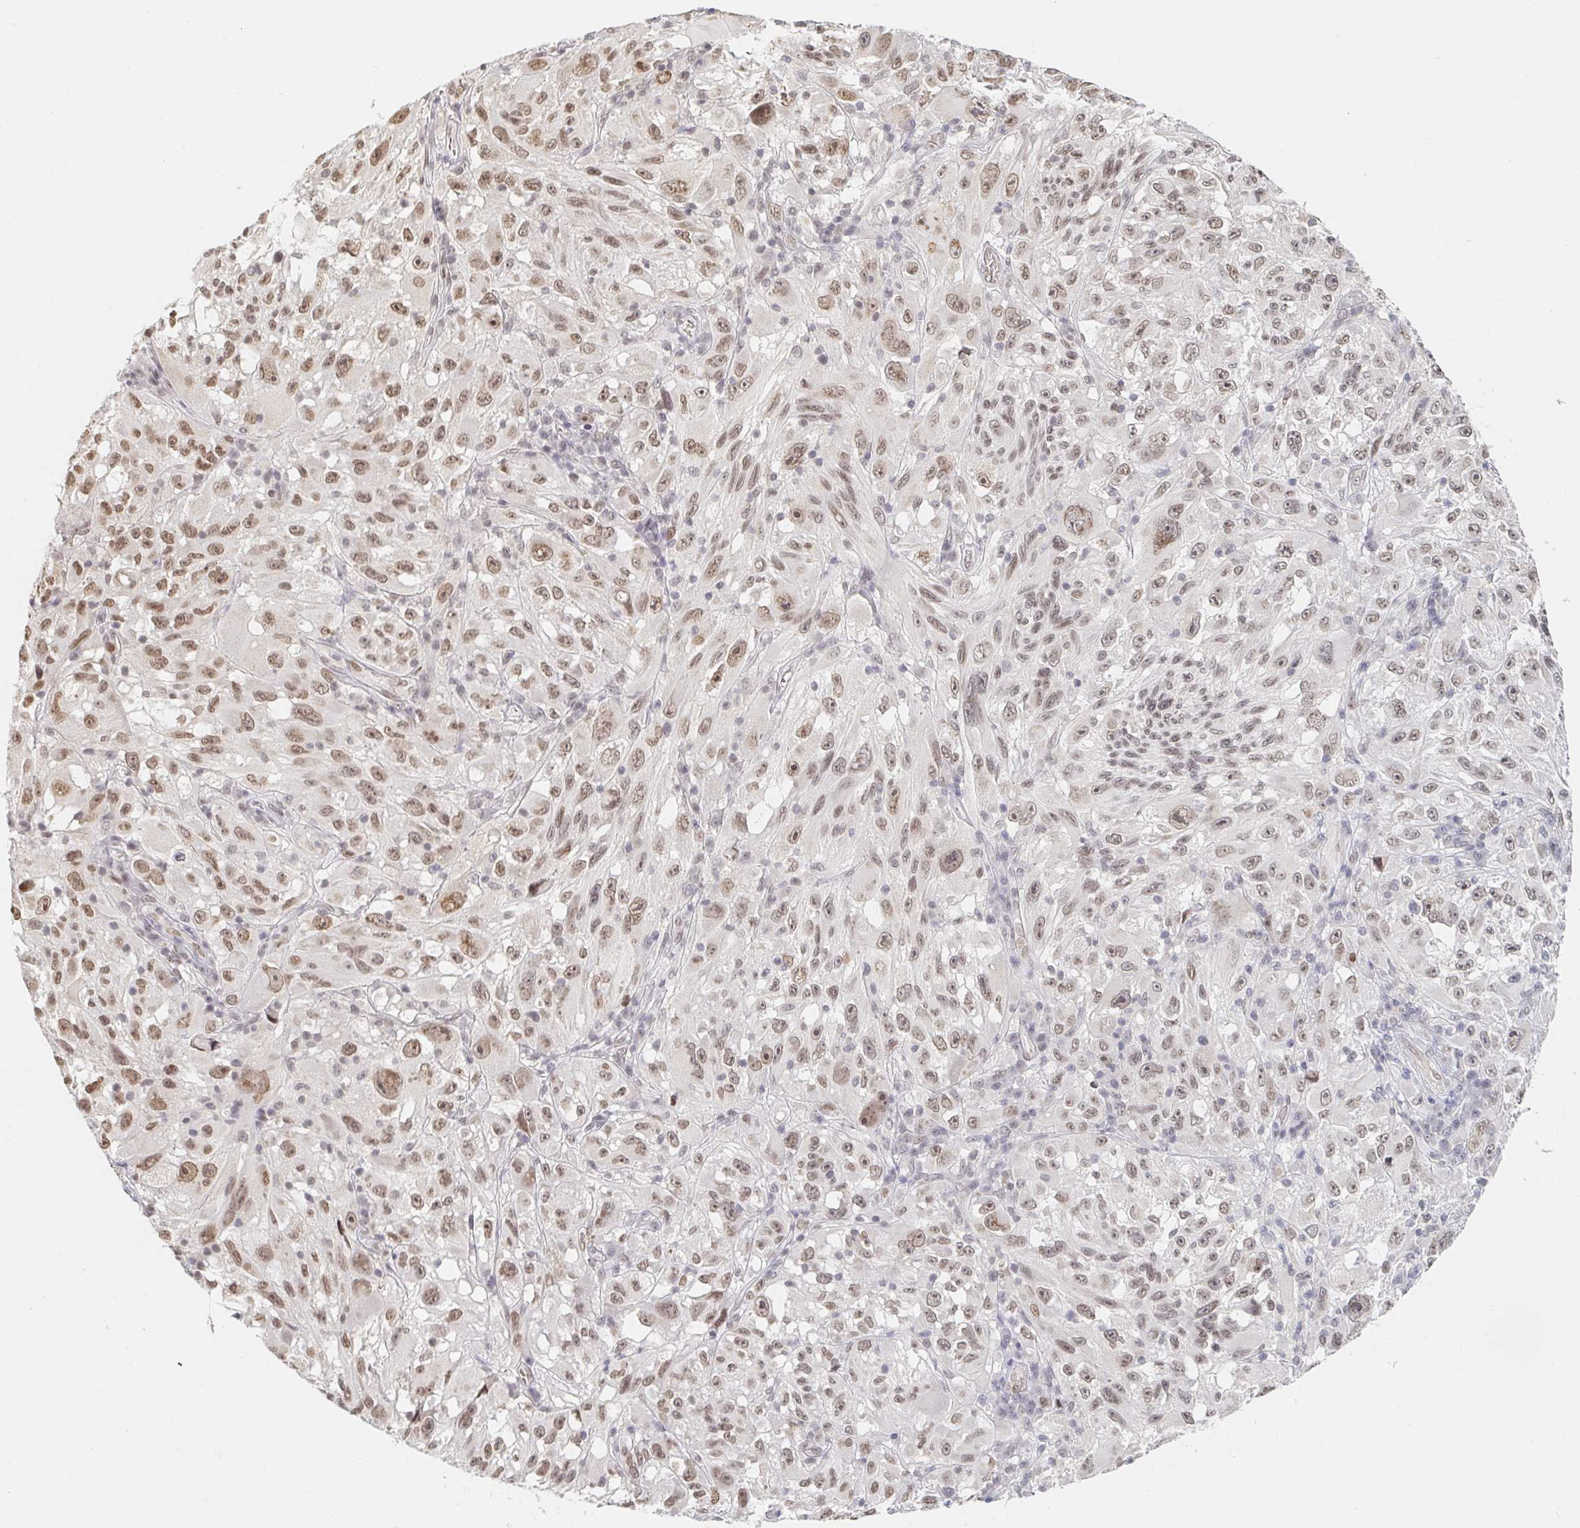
{"staining": {"intensity": "moderate", "quantity": ">75%", "location": "nuclear"}, "tissue": "melanoma", "cell_type": "Tumor cells", "image_type": "cancer", "snomed": [{"axis": "morphology", "description": "Malignant melanoma, NOS"}, {"axis": "topography", "description": "Skin"}], "caption": "This is an image of immunohistochemistry staining of melanoma, which shows moderate staining in the nuclear of tumor cells.", "gene": "CHD2", "patient": {"sex": "female", "age": 71}}